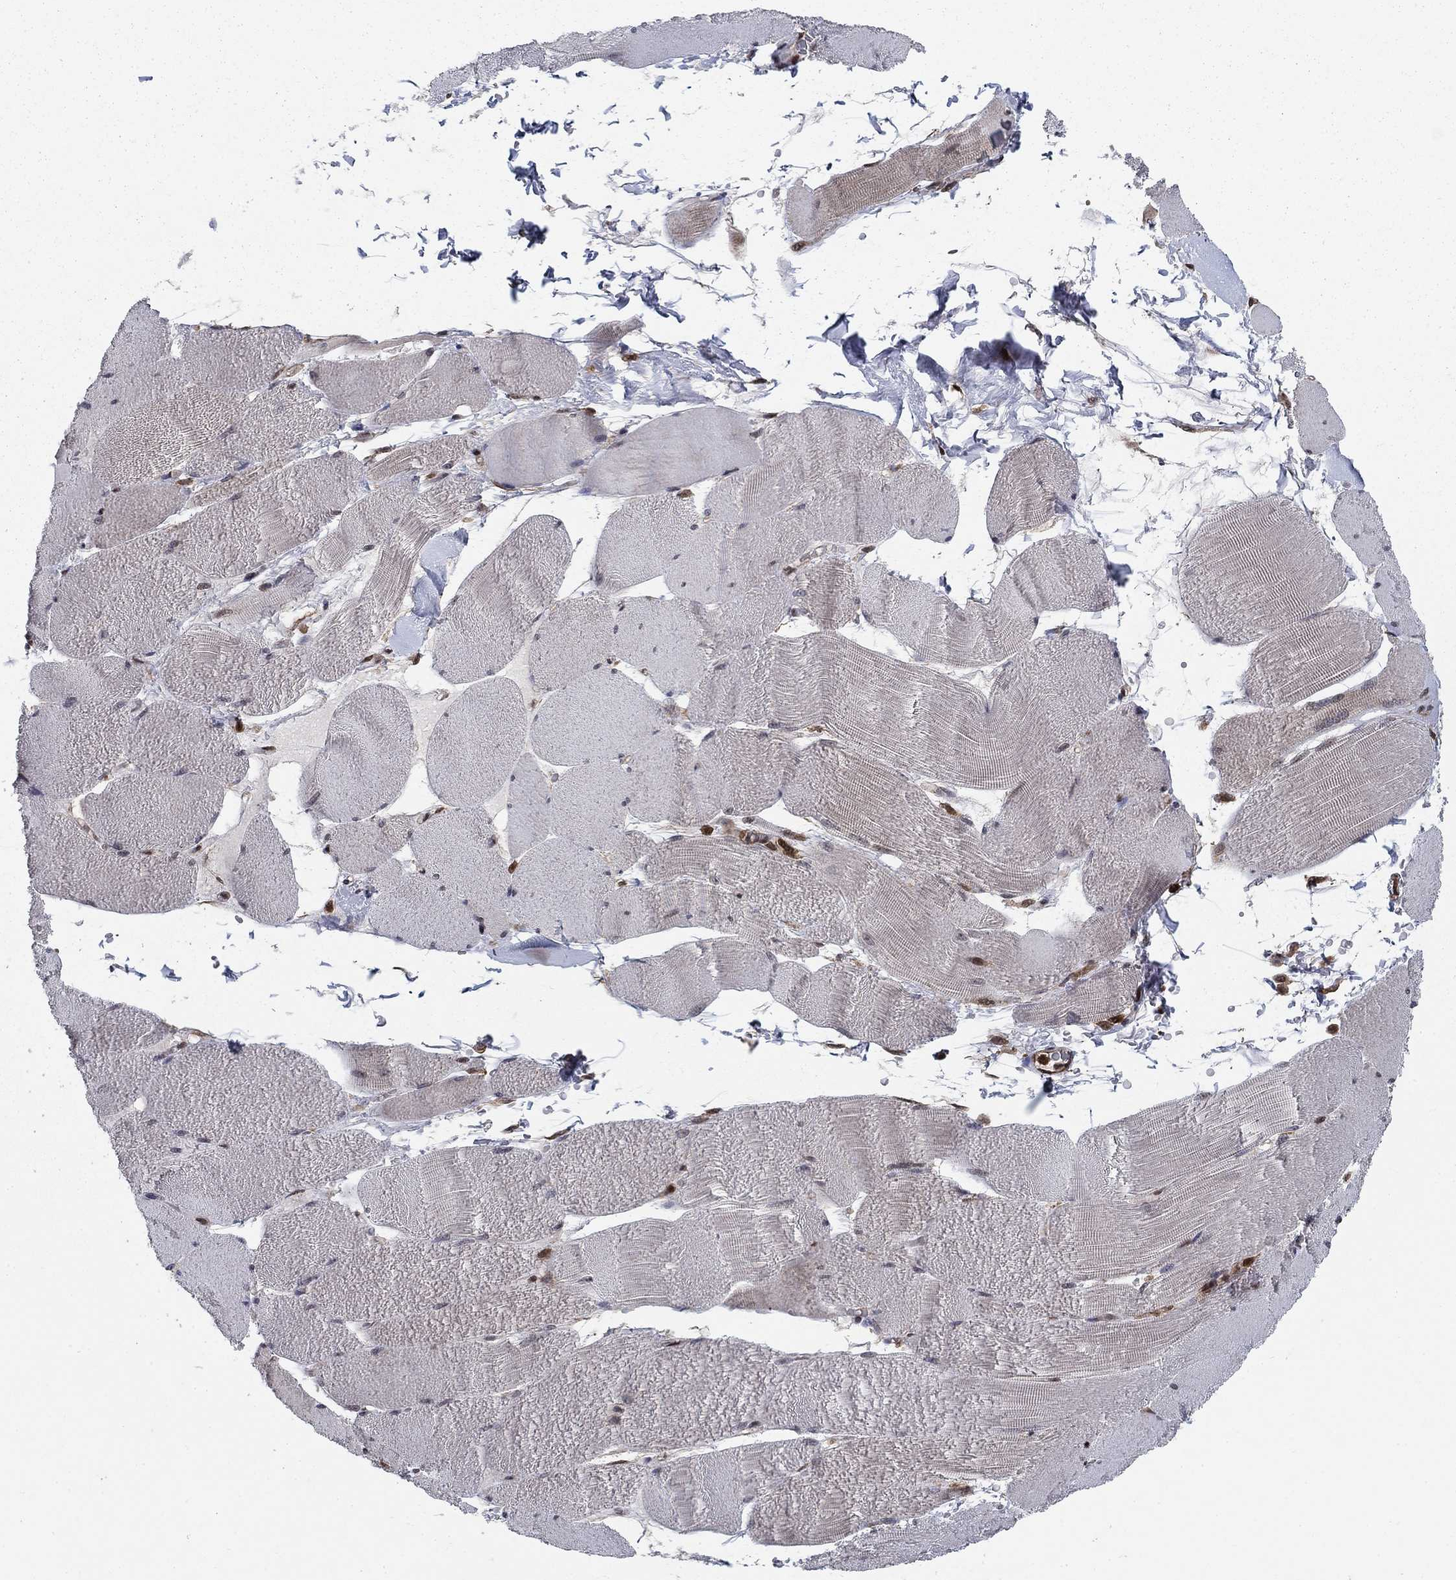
{"staining": {"intensity": "moderate", "quantity": "25%-75%", "location": "nuclear"}, "tissue": "skeletal muscle", "cell_type": "Myocytes", "image_type": "normal", "snomed": [{"axis": "morphology", "description": "Normal tissue, NOS"}, {"axis": "topography", "description": "Skeletal muscle"}], "caption": "Myocytes display moderate nuclear staining in about 25%-75% of cells in benign skeletal muscle.", "gene": "DNAJA1", "patient": {"sex": "male", "age": 56}}